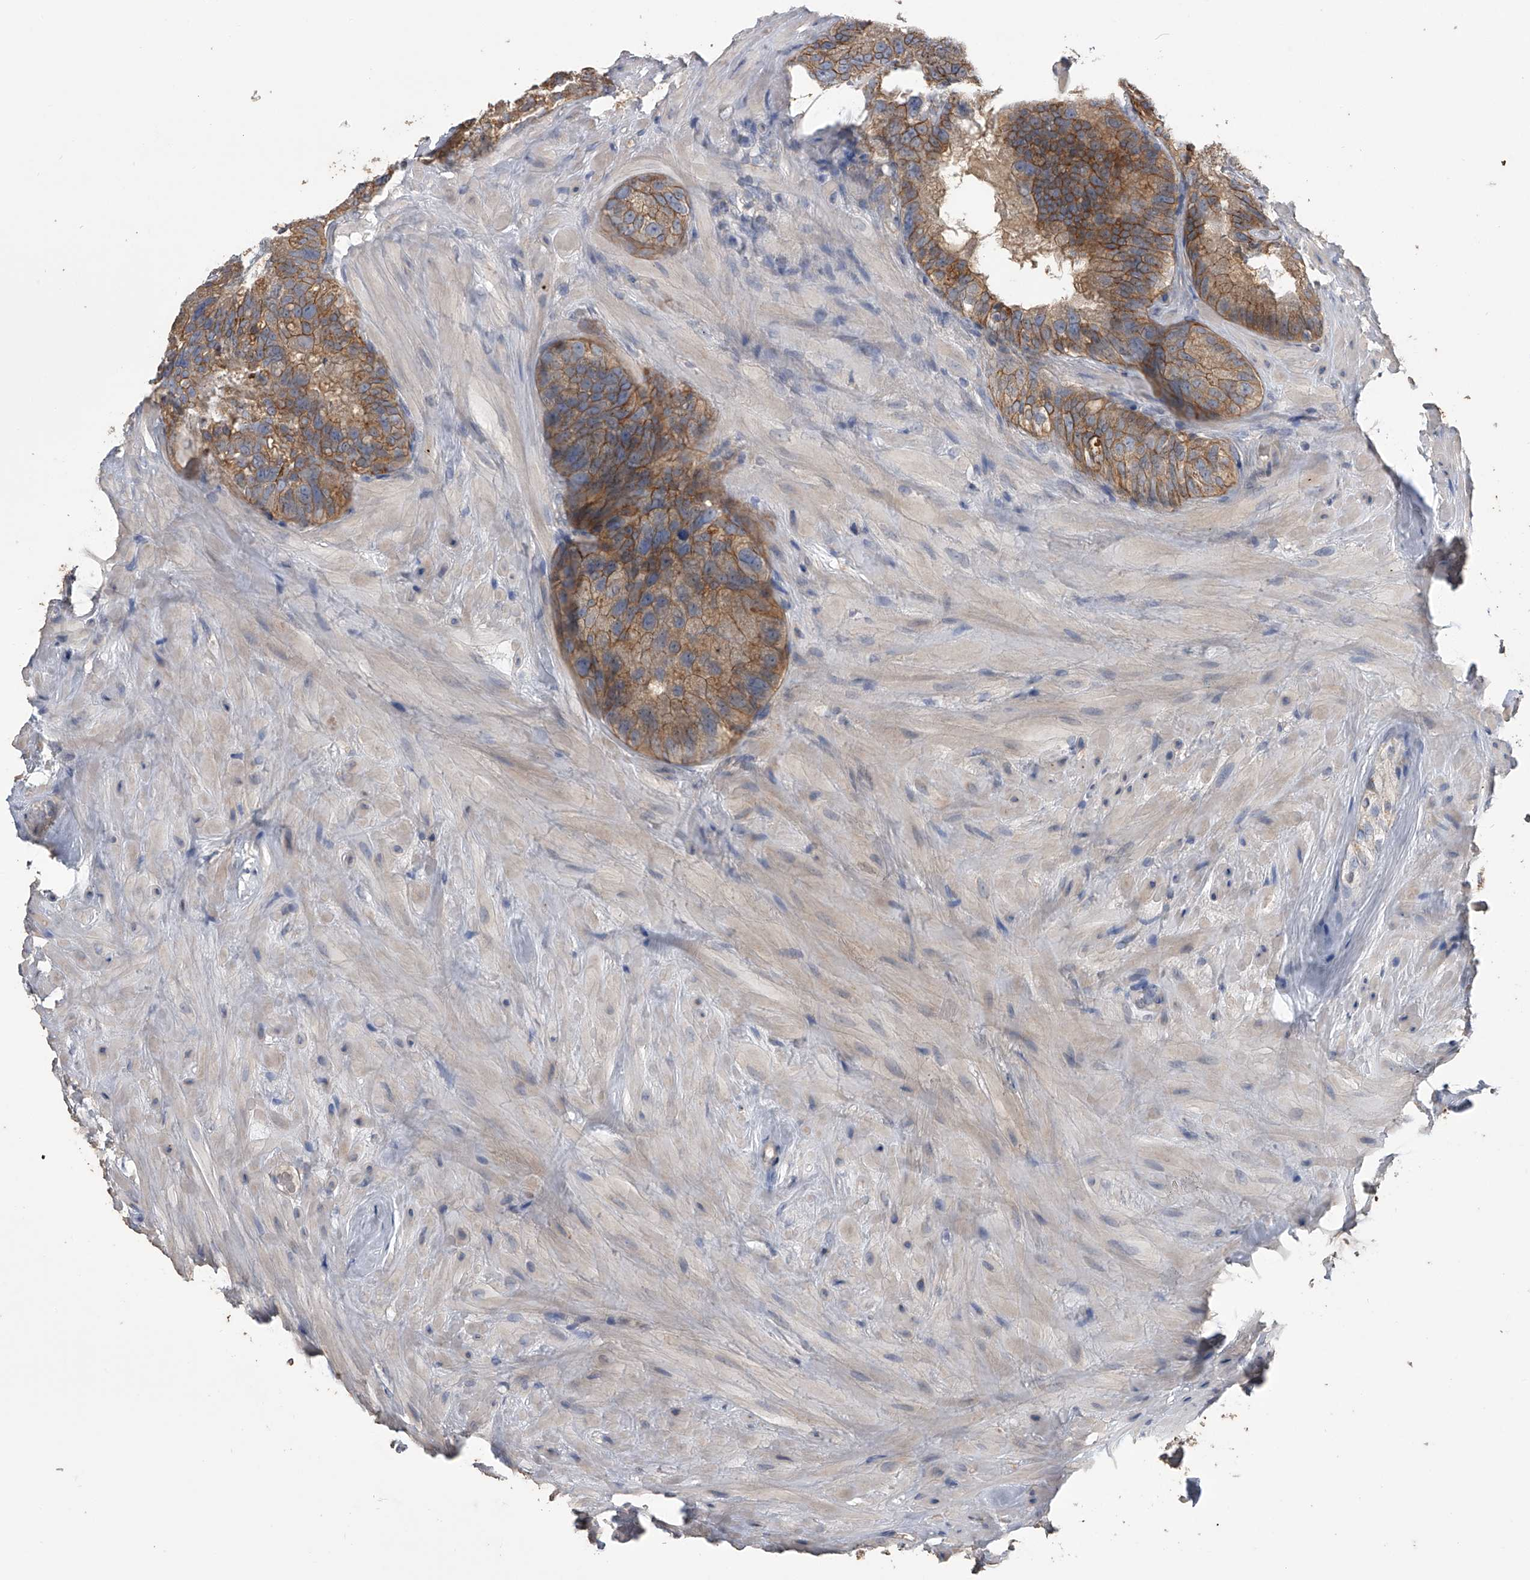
{"staining": {"intensity": "moderate", "quantity": ">75%", "location": "cytoplasmic/membranous"}, "tissue": "seminal vesicle", "cell_type": "Glandular cells", "image_type": "normal", "snomed": [{"axis": "morphology", "description": "Normal tissue, NOS"}, {"axis": "topography", "description": "Seminal veicle"}], "caption": "Immunohistochemistry photomicrograph of unremarkable seminal vesicle: human seminal vesicle stained using immunohistochemistry (IHC) demonstrates medium levels of moderate protein expression localized specifically in the cytoplasmic/membranous of glandular cells, appearing as a cytoplasmic/membranous brown color.", "gene": "ZNF343", "patient": {"sex": "male", "age": 80}}